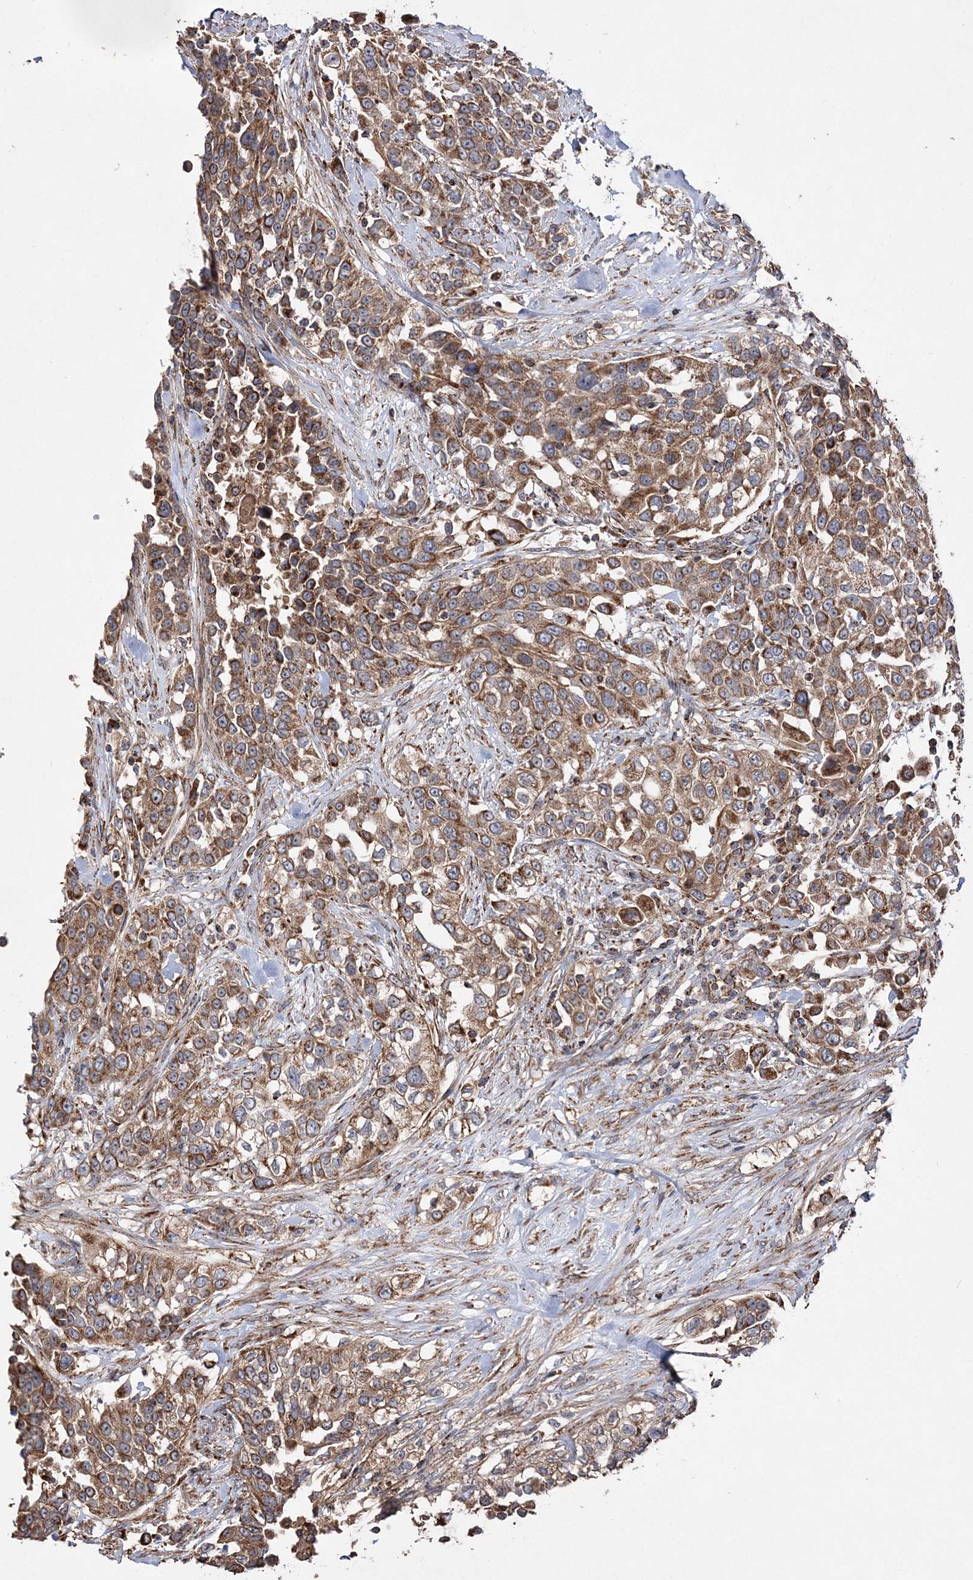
{"staining": {"intensity": "moderate", "quantity": ">75%", "location": "cytoplasmic/membranous"}, "tissue": "urothelial cancer", "cell_type": "Tumor cells", "image_type": "cancer", "snomed": [{"axis": "morphology", "description": "Urothelial carcinoma, High grade"}, {"axis": "topography", "description": "Urinary bladder"}], "caption": "Tumor cells display moderate cytoplasmic/membranous staining in approximately >75% of cells in urothelial cancer.", "gene": "POC5", "patient": {"sex": "female", "age": 80}}